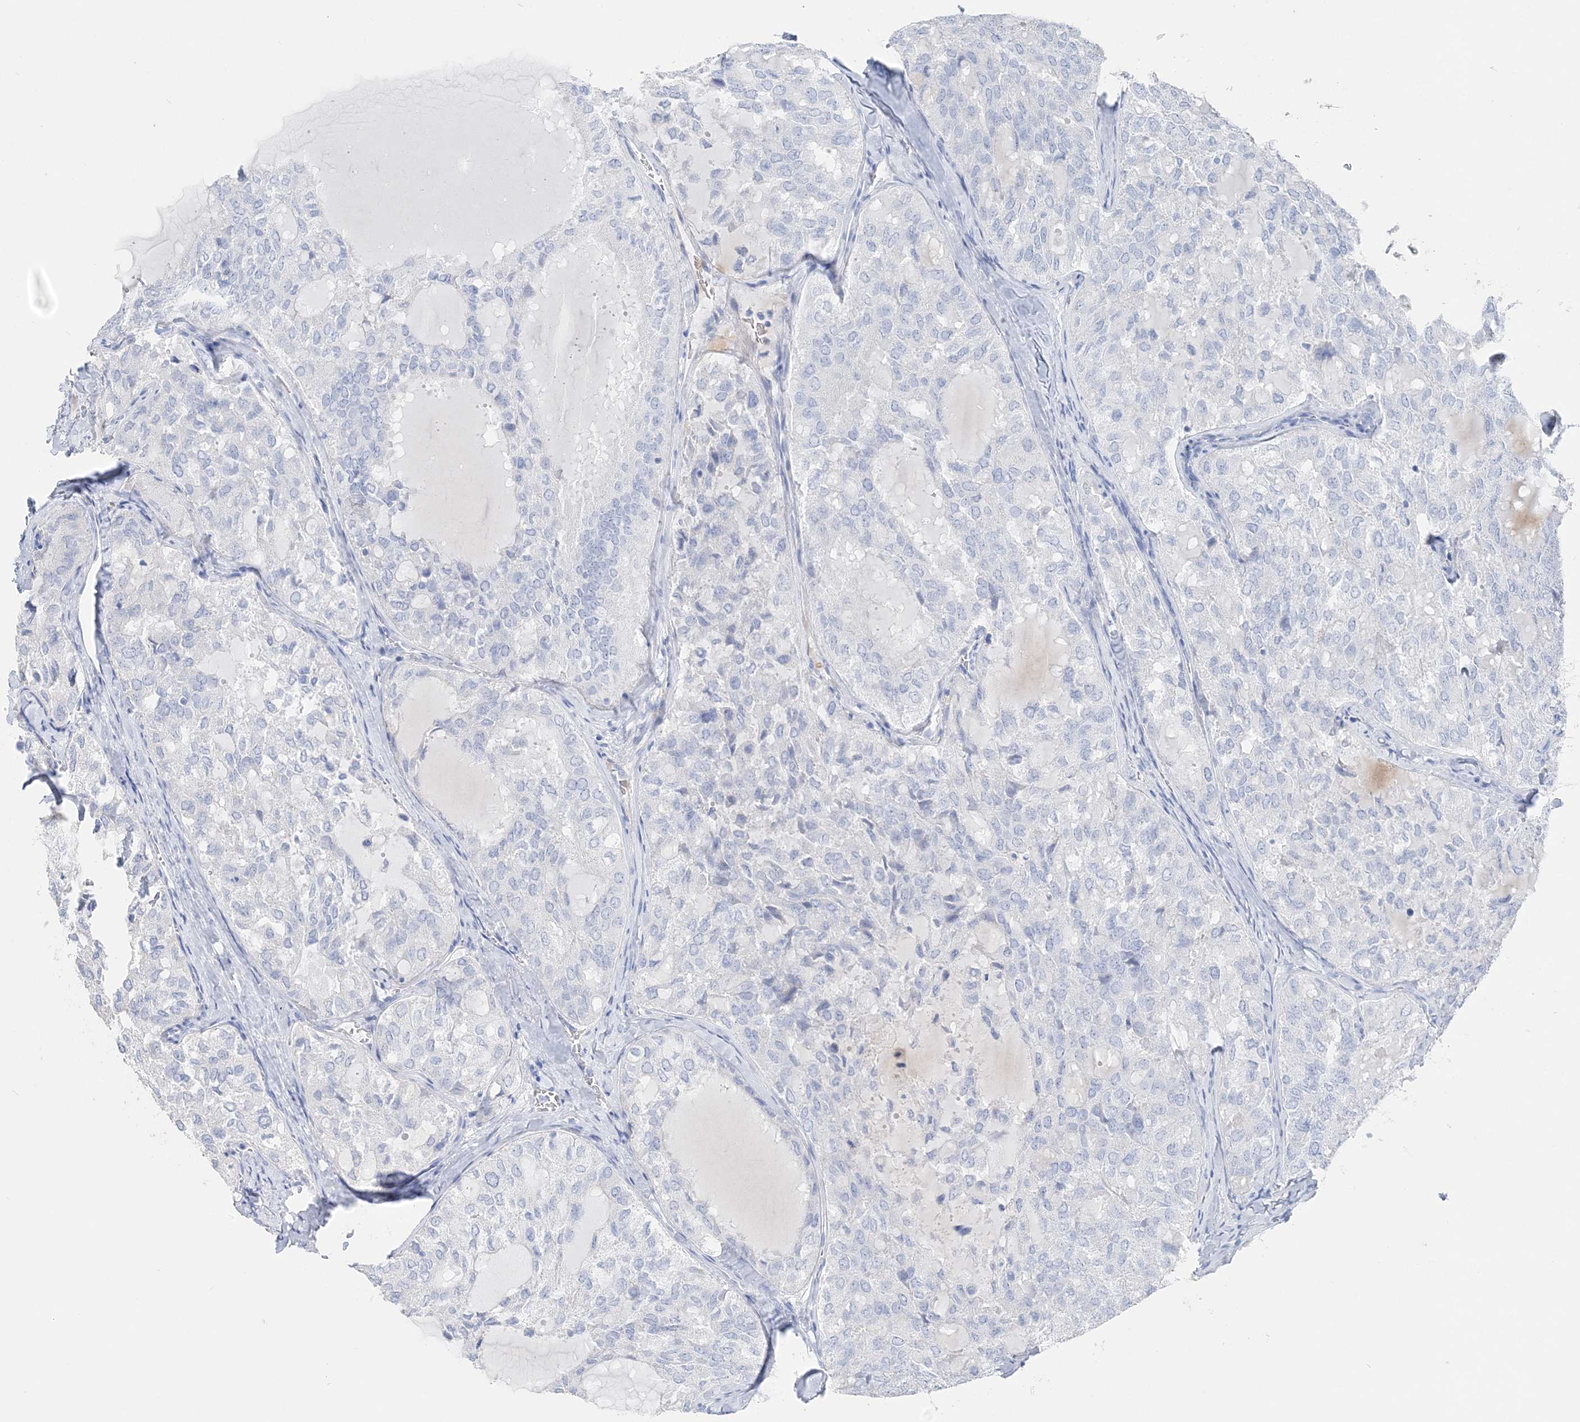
{"staining": {"intensity": "negative", "quantity": "none", "location": "none"}, "tissue": "thyroid cancer", "cell_type": "Tumor cells", "image_type": "cancer", "snomed": [{"axis": "morphology", "description": "Follicular adenoma carcinoma, NOS"}, {"axis": "topography", "description": "Thyroid gland"}], "caption": "This is a micrograph of IHC staining of follicular adenoma carcinoma (thyroid), which shows no expression in tumor cells.", "gene": "TSPYL6", "patient": {"sex": "male", "age": 75}}